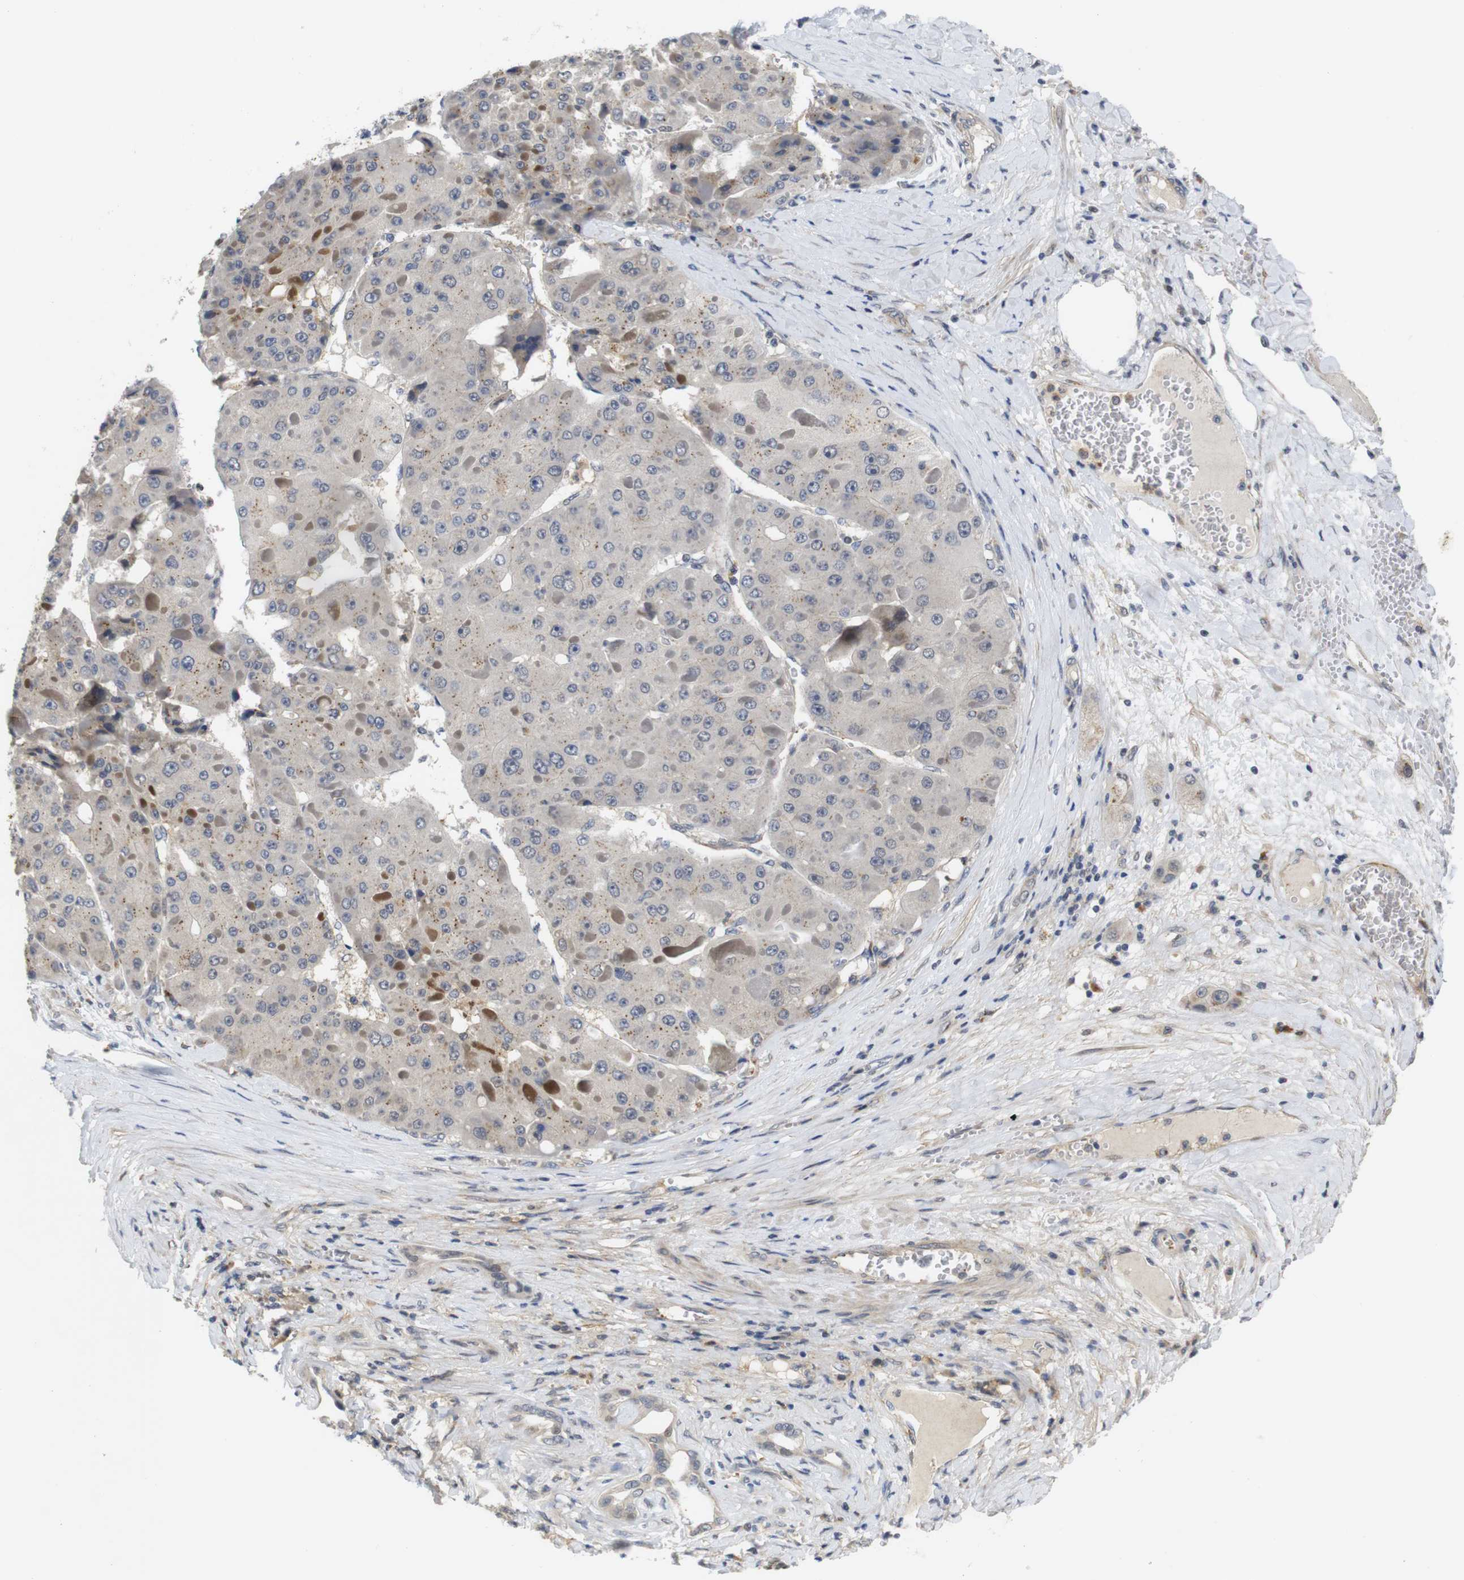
{"staining": {"intensity": "weak", "quantity": "<25%", "location": "nuclear"}, "tissue": "liver cancer", "cell_type": "Tumor cells", "image_type": "cancer", "snomed": [{"axis": "morphology", "description": "Carcinoma, Hepatocellular, NOS"}, {"axis": "topography", "description": "Liver"}], "caption": "Tumor cells show no significant staining in liver hepatocellular carcinoma.", "gene": "FNTA", "patient": {"sex": "female", "age": 73}}